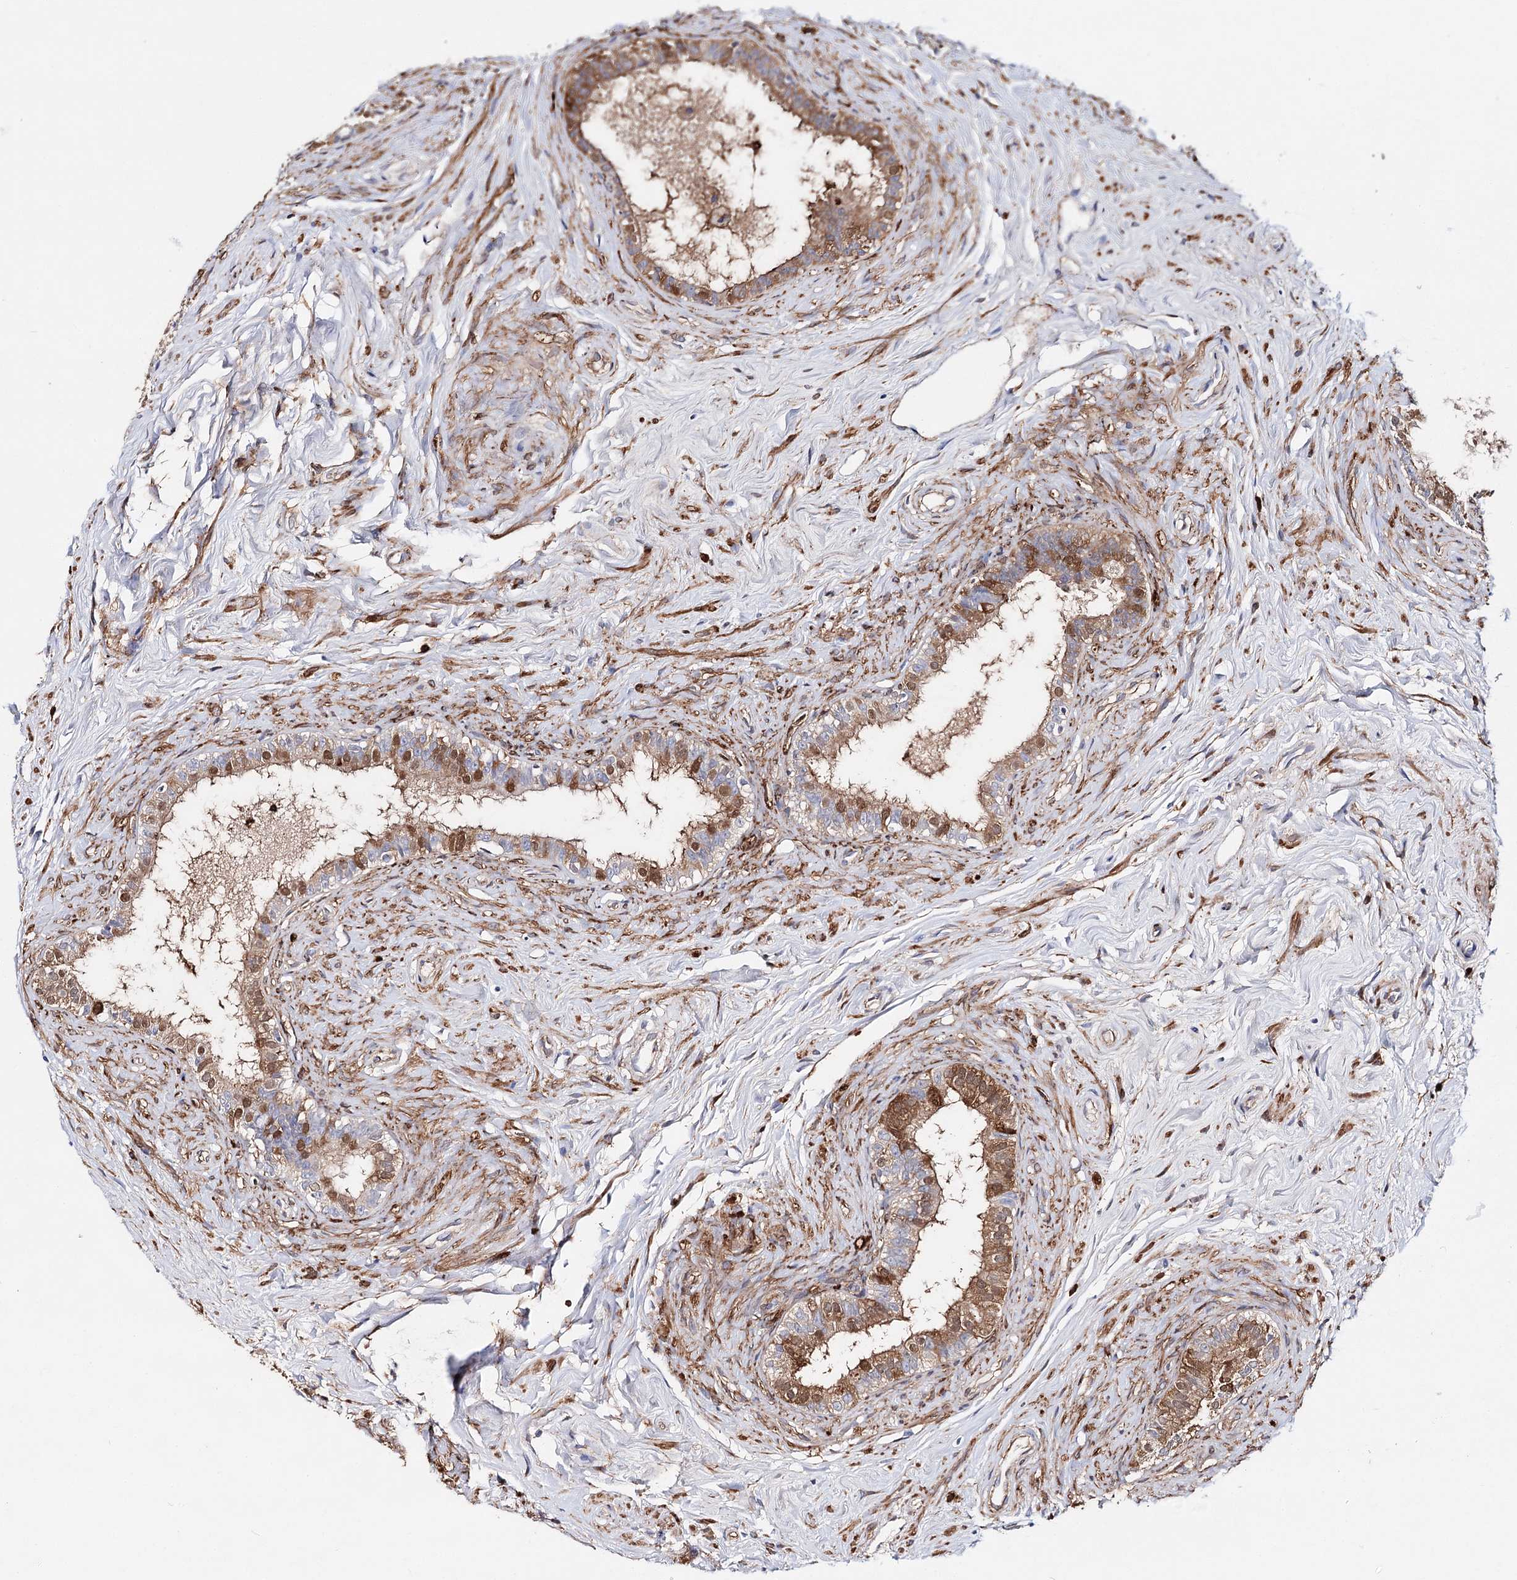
{"staining": {"intensity": "strong", "quantity": "<25%", "location": "cytoplasmic/membranous,nuclear"}, "tissue": "epididymis", "cell_type": "Glandular cells", "image_type": "normal", "snomed": [{"axis": "morphology", "description": "Normal tissue, NOS"}, {"axis": "topography", "description": "Epididymis"}], "caption": "Approximately <25% of glandular cells in unremarkable human epididymis show strong cytoplasmic/membranous,nuclear protein positivity as visualized by brown immunohistochemical staining.", "gene": "CFAP46", "patient": {"sex": "male", "age": 84}}